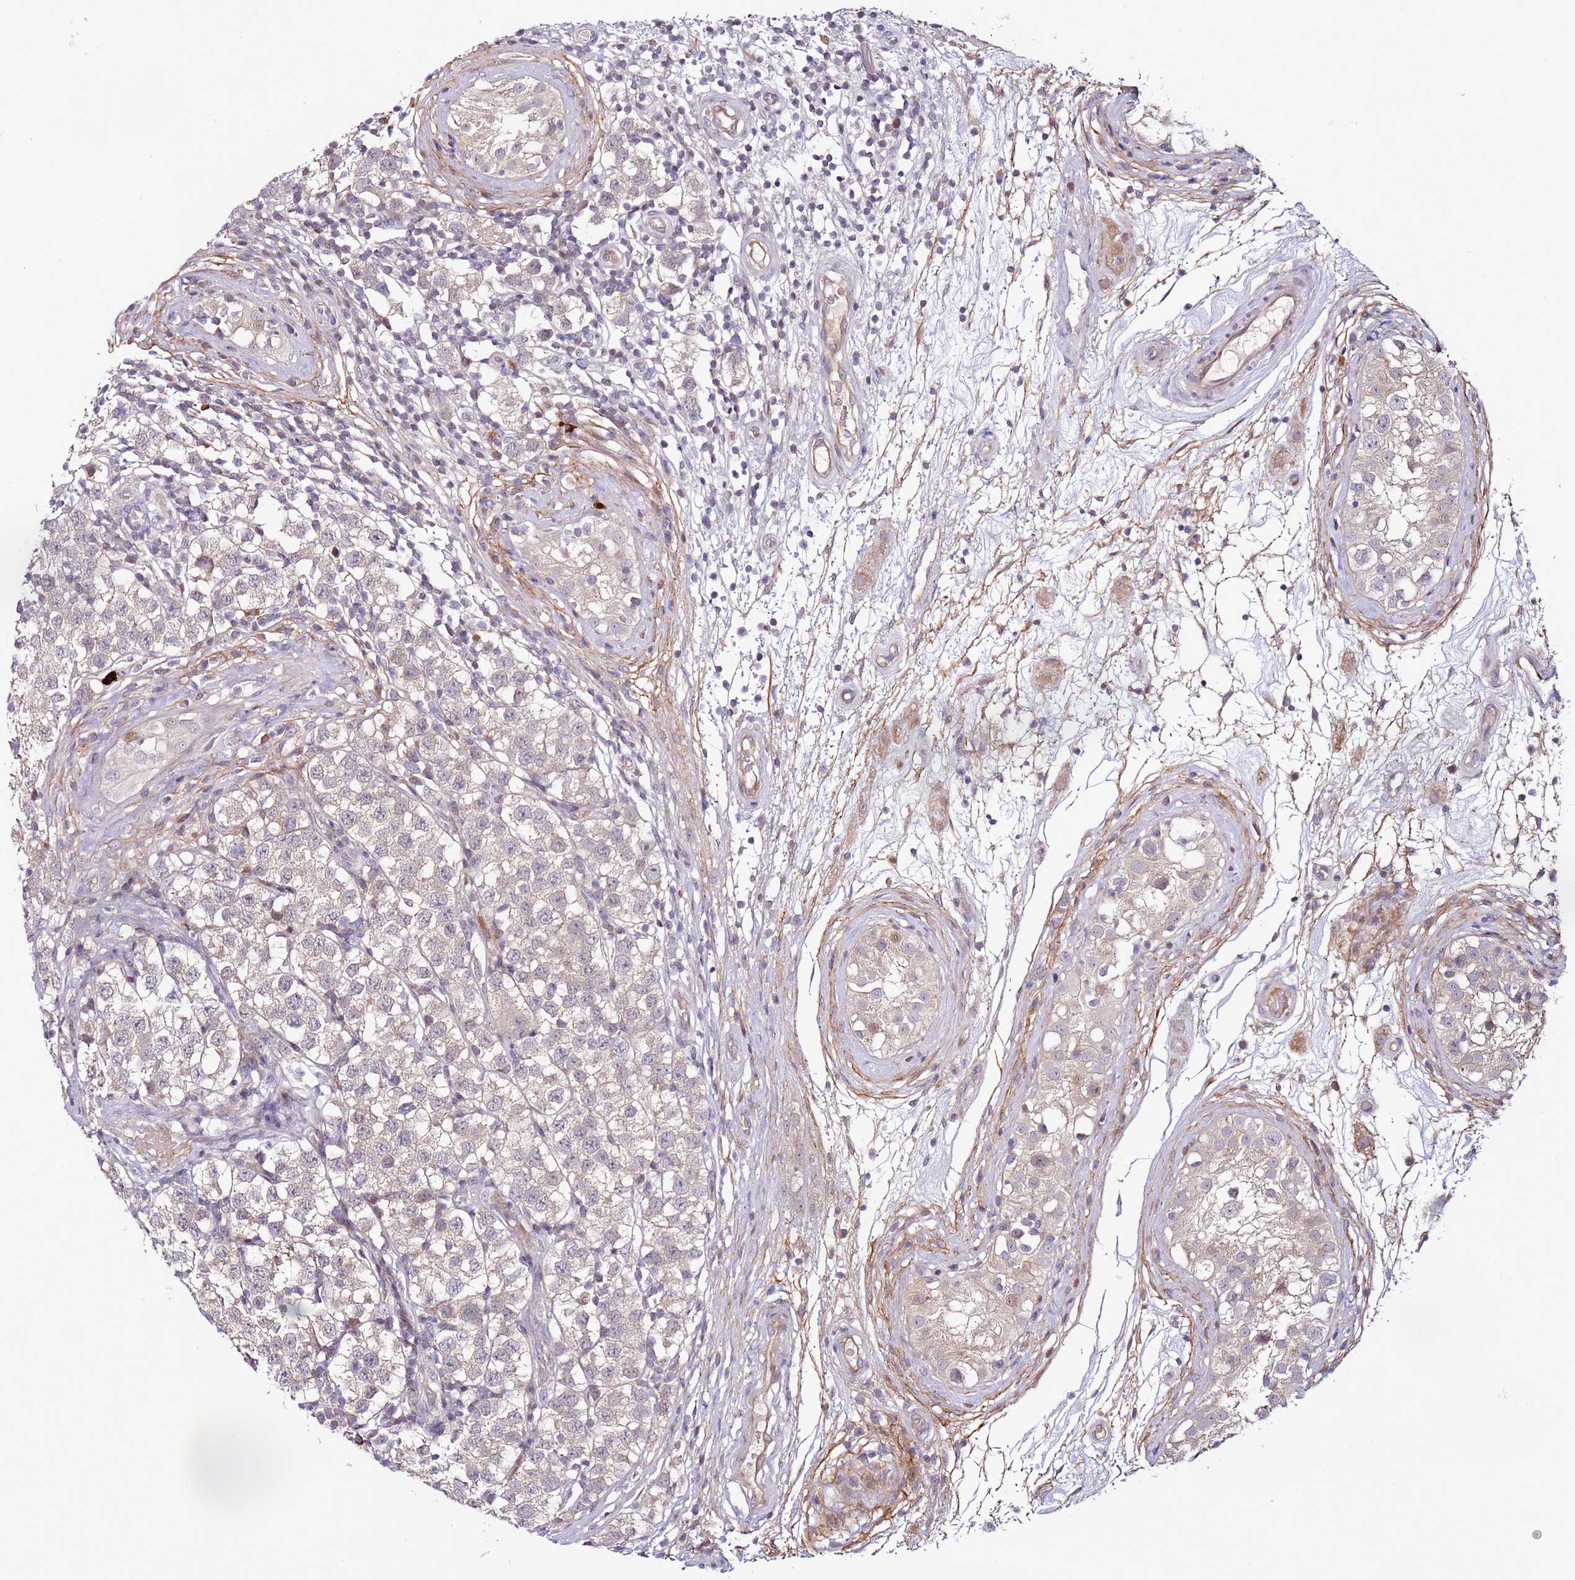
{"staining": {"intensity": "weak", "quantity": "<25%", "location": "cytoplasmic/membranous"}, "tissue": "testis cancer", "cell_type": "Tumor cells", "image_type": "cancer", "snomed": [{"axis": "morphology", "description": "Seminoma, NOS"}, {"axis": "topography", "description": "Testis"}], "caption": "Tumor cells are negative for protein expression in human testis cancer (seminoma).", "gene": "MTG2", "patient": {"sex": "male", "age": 34}}